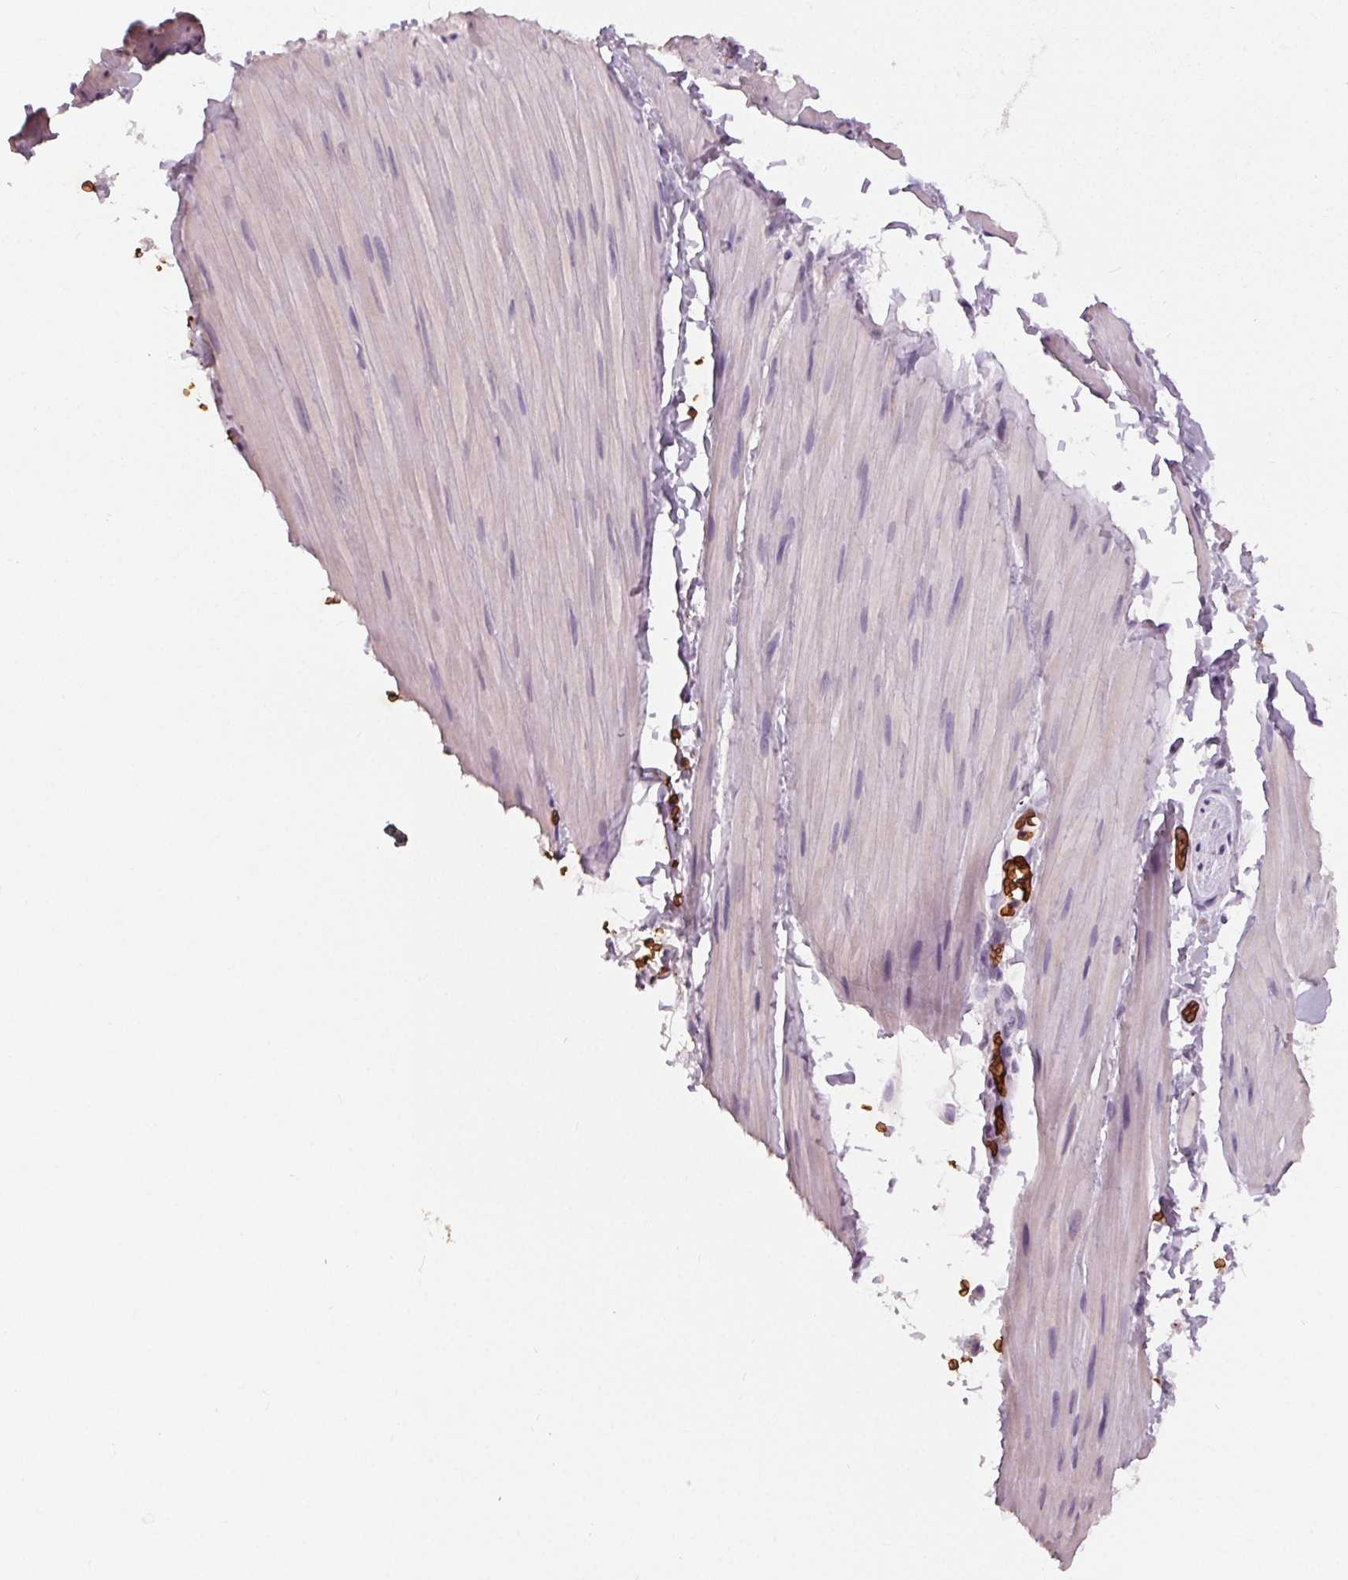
{"staining": {"intensity": "negative", "quantity": "none", "location": "none"}, "tissue": "adipose tissue", "cell_type": "Adipocytes", "image_type": "normal", "snomed": [{"axis": "morphology", "description": "Normal tissue, NOS"}, {"axis": "topography", "description": "Smooth muscle"}, {"axis": "topography", "description": "Peripheral nerve tissue"}], "caption": "This is an IHC histopathology image of normal adipose tissue. There is no positivity in adipocytes.", "gene": "SLC4A1", "patient": {"sex": "male", "age": 58}}